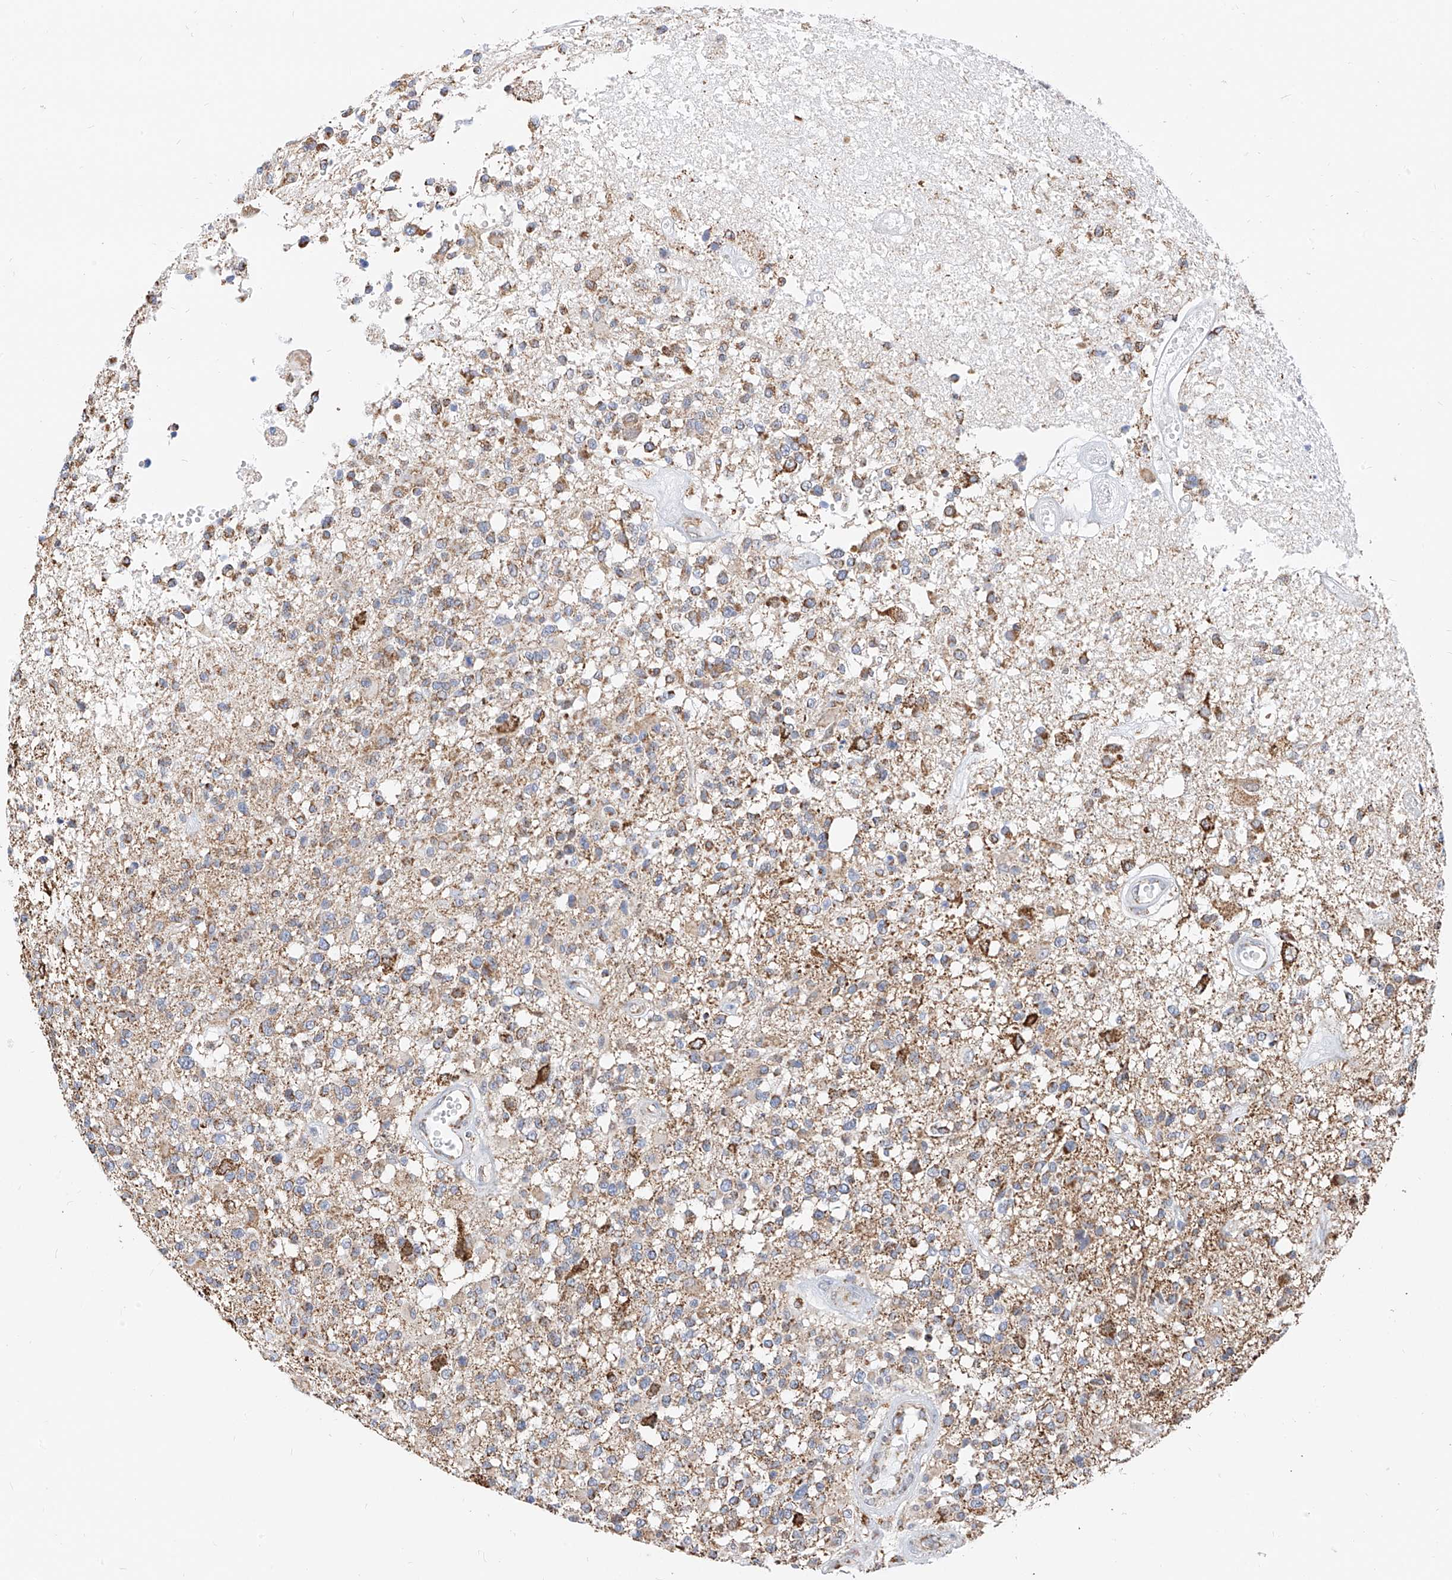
{"staining": {"intensity": "moderate", "quantity": ">75%", "location": "cytoplasmic/membranous"}, "tissue": "glioma", "cell_type": "Tumor cells", "image_type": "cancer", "snomed": [{"axis": "morphology", "description": "Glioma, malignant, High grade"}, {"axis": "morphology", "description": "Glioblastoma, NOS"}, {"axis": "topography", "description": "Brain"}], "caption": "This histopathology image exhibits glioma stained with immunohistochemistry to label a protein in brown. The cytoplasmic/membranous of tumor cells show moderate positivity for the protein. Nuclei are counter-stained blue.", "gene": "NALCN", "patient": {"sex": "male", "age": 60}}